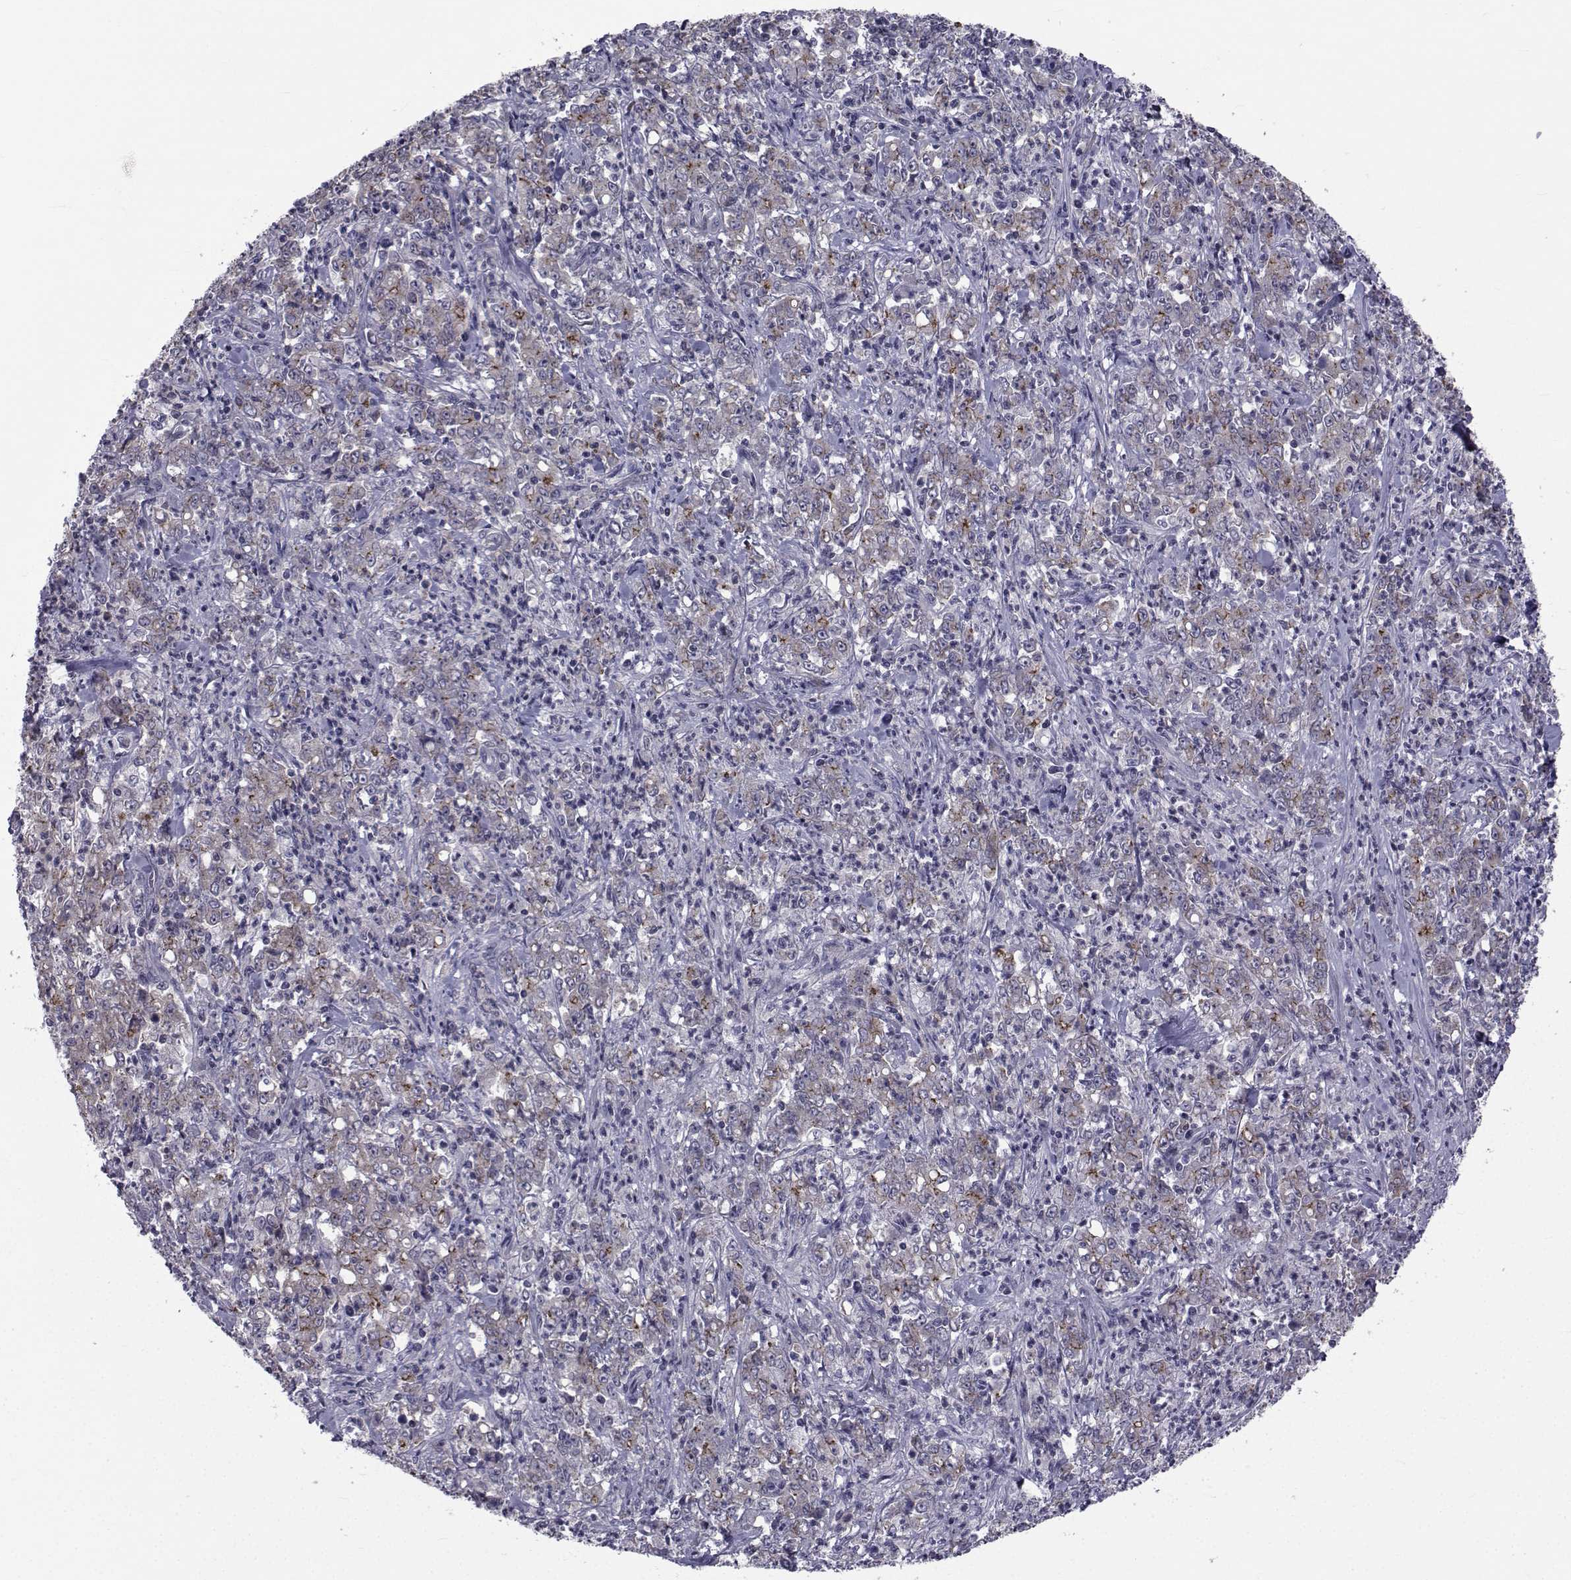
{"staining": {"intensity": "strong", "quantity": "<25%", "location": "cytoplasmic/membranous"}, "tissue": "stomach cancer", "cell_type": "Tumor cells", "image_type": "cancer", "snomed": [{"axis": "morphology", "description": "Adenocarcinoma, NOS"}, {"axis": "topography", "description": "Stomach, lower"}], "caption": "This is a photomicrograph of immunohistochemistry staining of adenocarcinoma (stomach), which shows strong staining in the cytoplasmic/membranous of tumor cells.", "gene": "SLC30A10", "patient": {"sex": "female", "age": 71}}